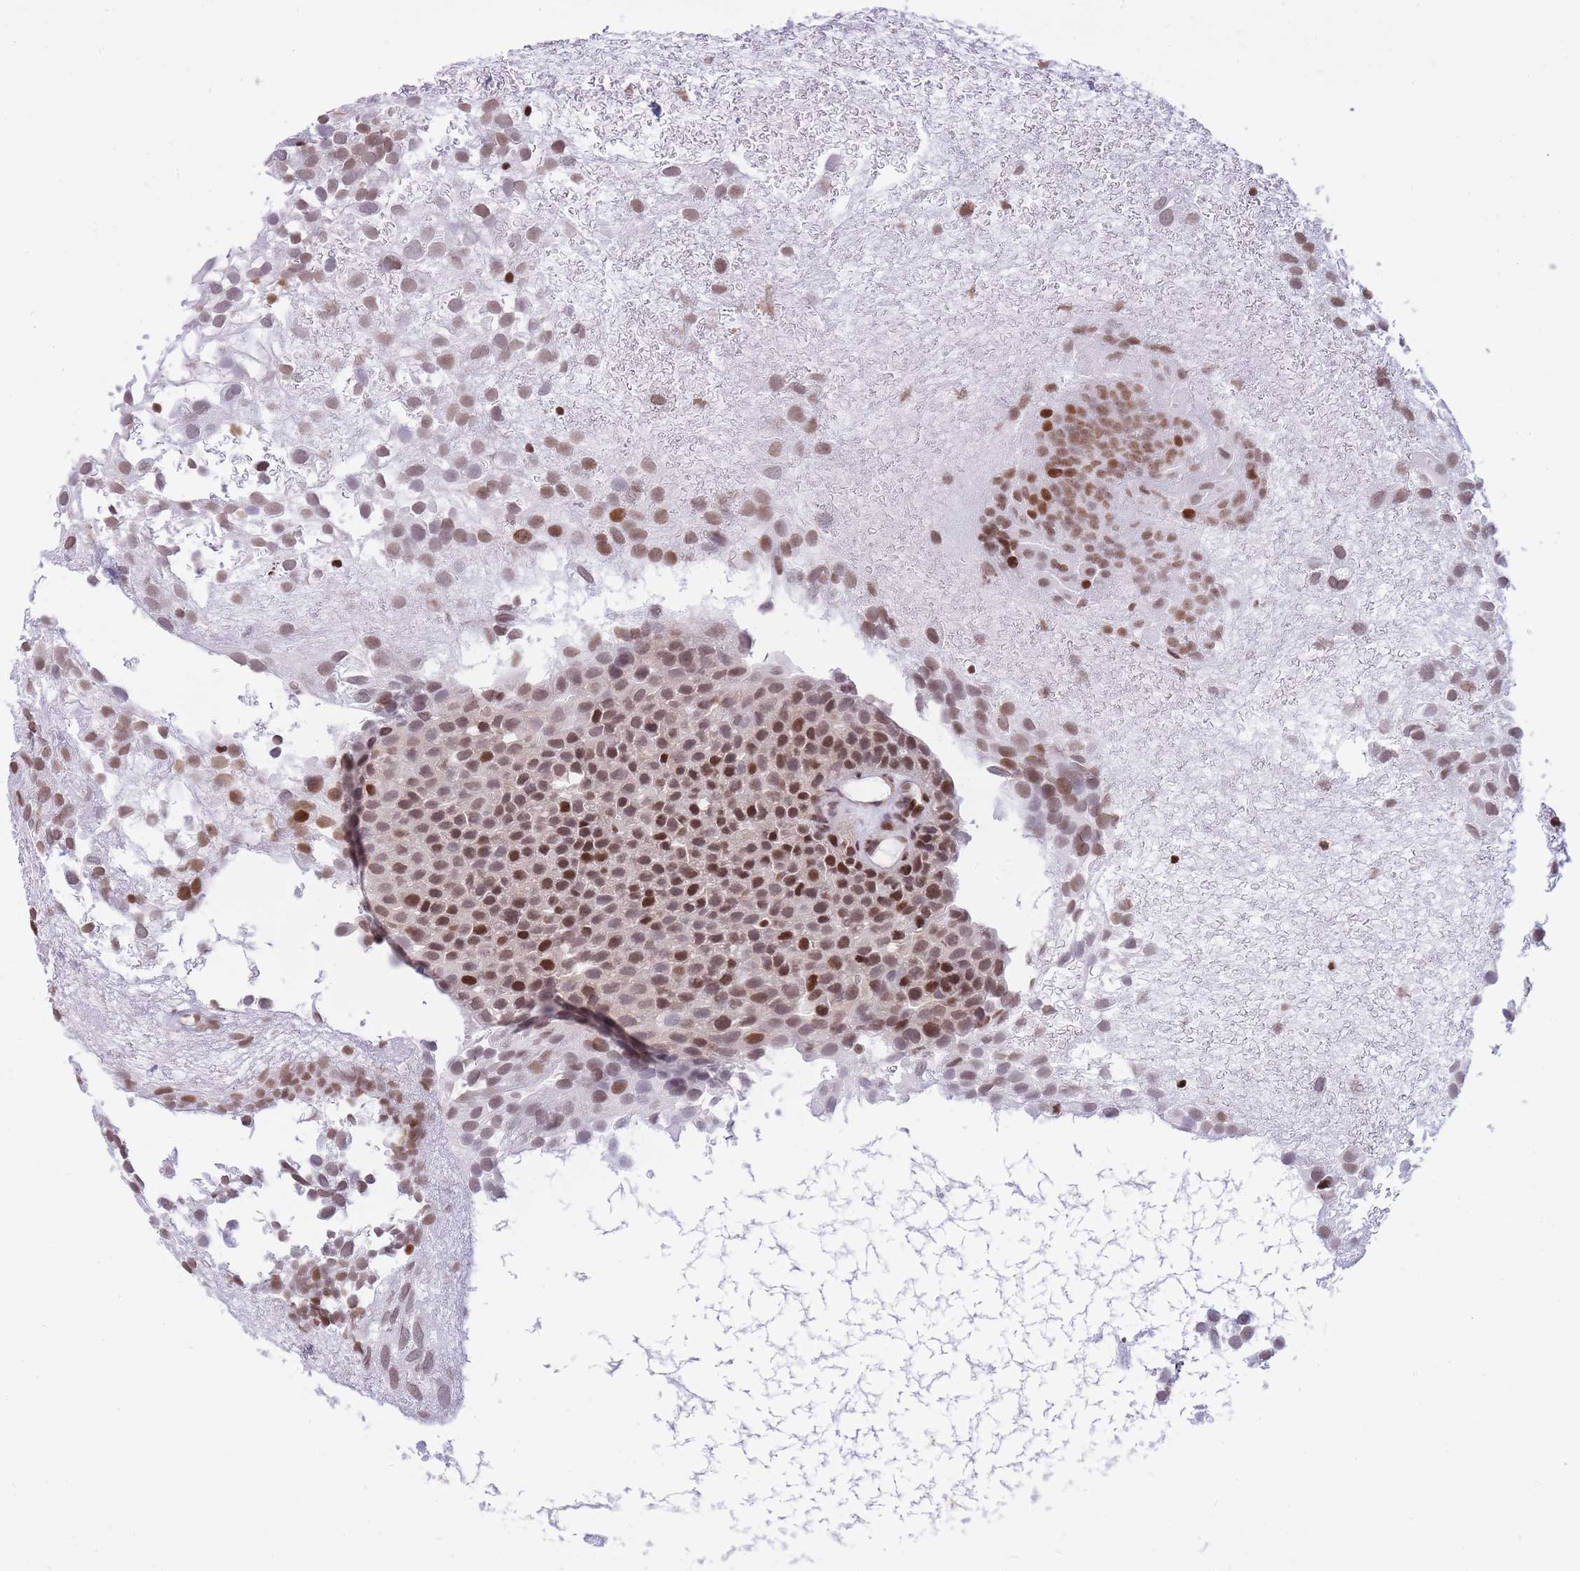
{"staining": {"intensity": "moderate", "quantity": ">75%", "location": "nuclear"}, "tissue": "urothelial cancer", "cell_type": "Tumor cells", "image_type": "cancer", "snomed": [{"axis": "morphology", "description": "Urothelial carcinoma, Low grade"}, {"axis": "topography", "description": "Urinary bladder"}], "caption": "Immunohistochemical staining of urothelial cancer displays medium levels of moderate nuclear protein staining in approximately >75% of tumor cells.", "gene": "SHISAL1", "patient": {"sex": "male", "age": 88}}